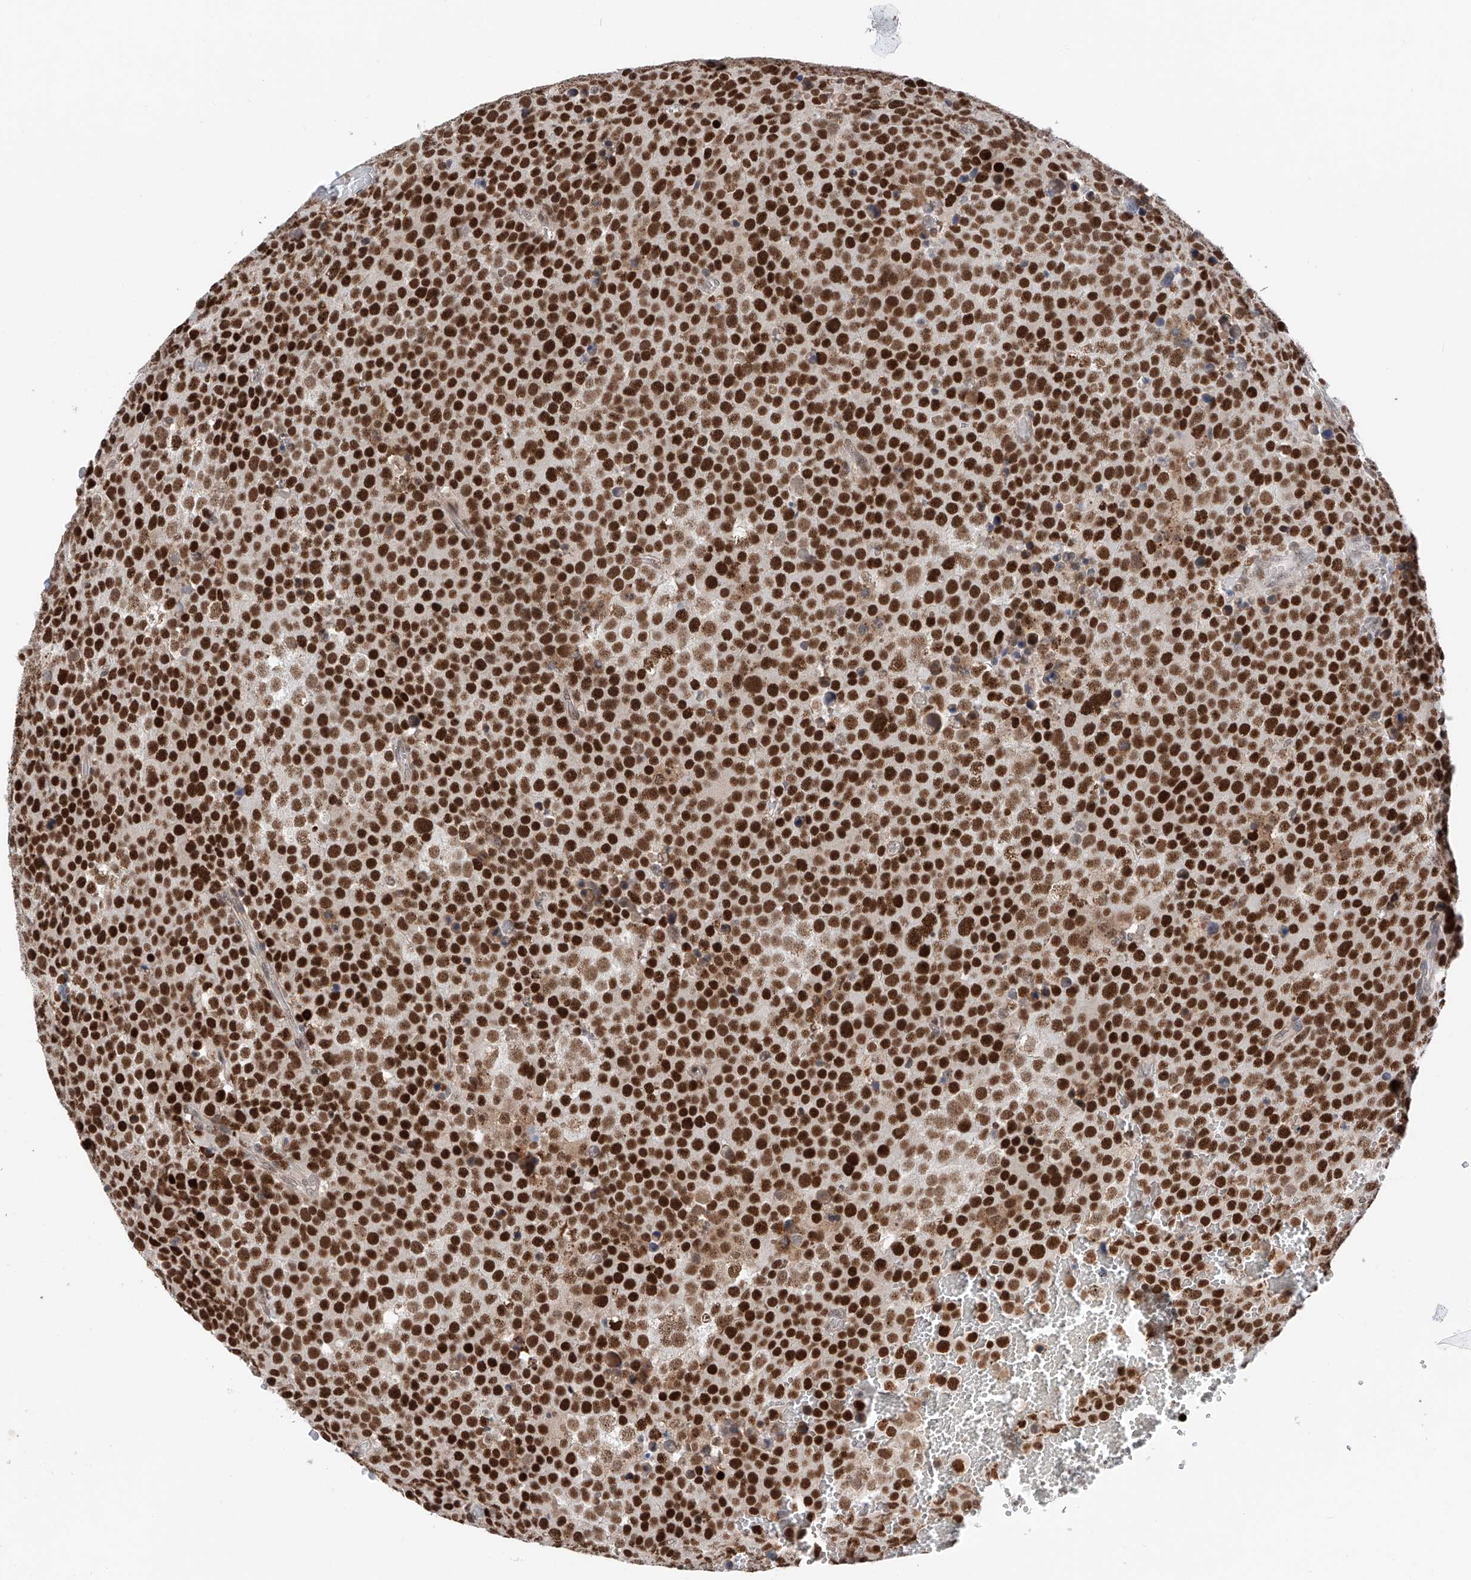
{"staining": {"intensity": "strong", "quantity": ">75%", "location": "nuclear"}, "tissue": "testis cancer", "cell_type": "Tumor cells", "image_type": "cancer", "snomed": [{"axis": "morphology", "description": "Seminoma, NOS"}, {"axis": "topography", "description": "Testis"}], "caption": "Testis cancer (seminoma) stained with a protein marker shows strong staining in tumor cells.", "gene": "SNRNP200", "patient": {"sex": "male", "age": 71}}